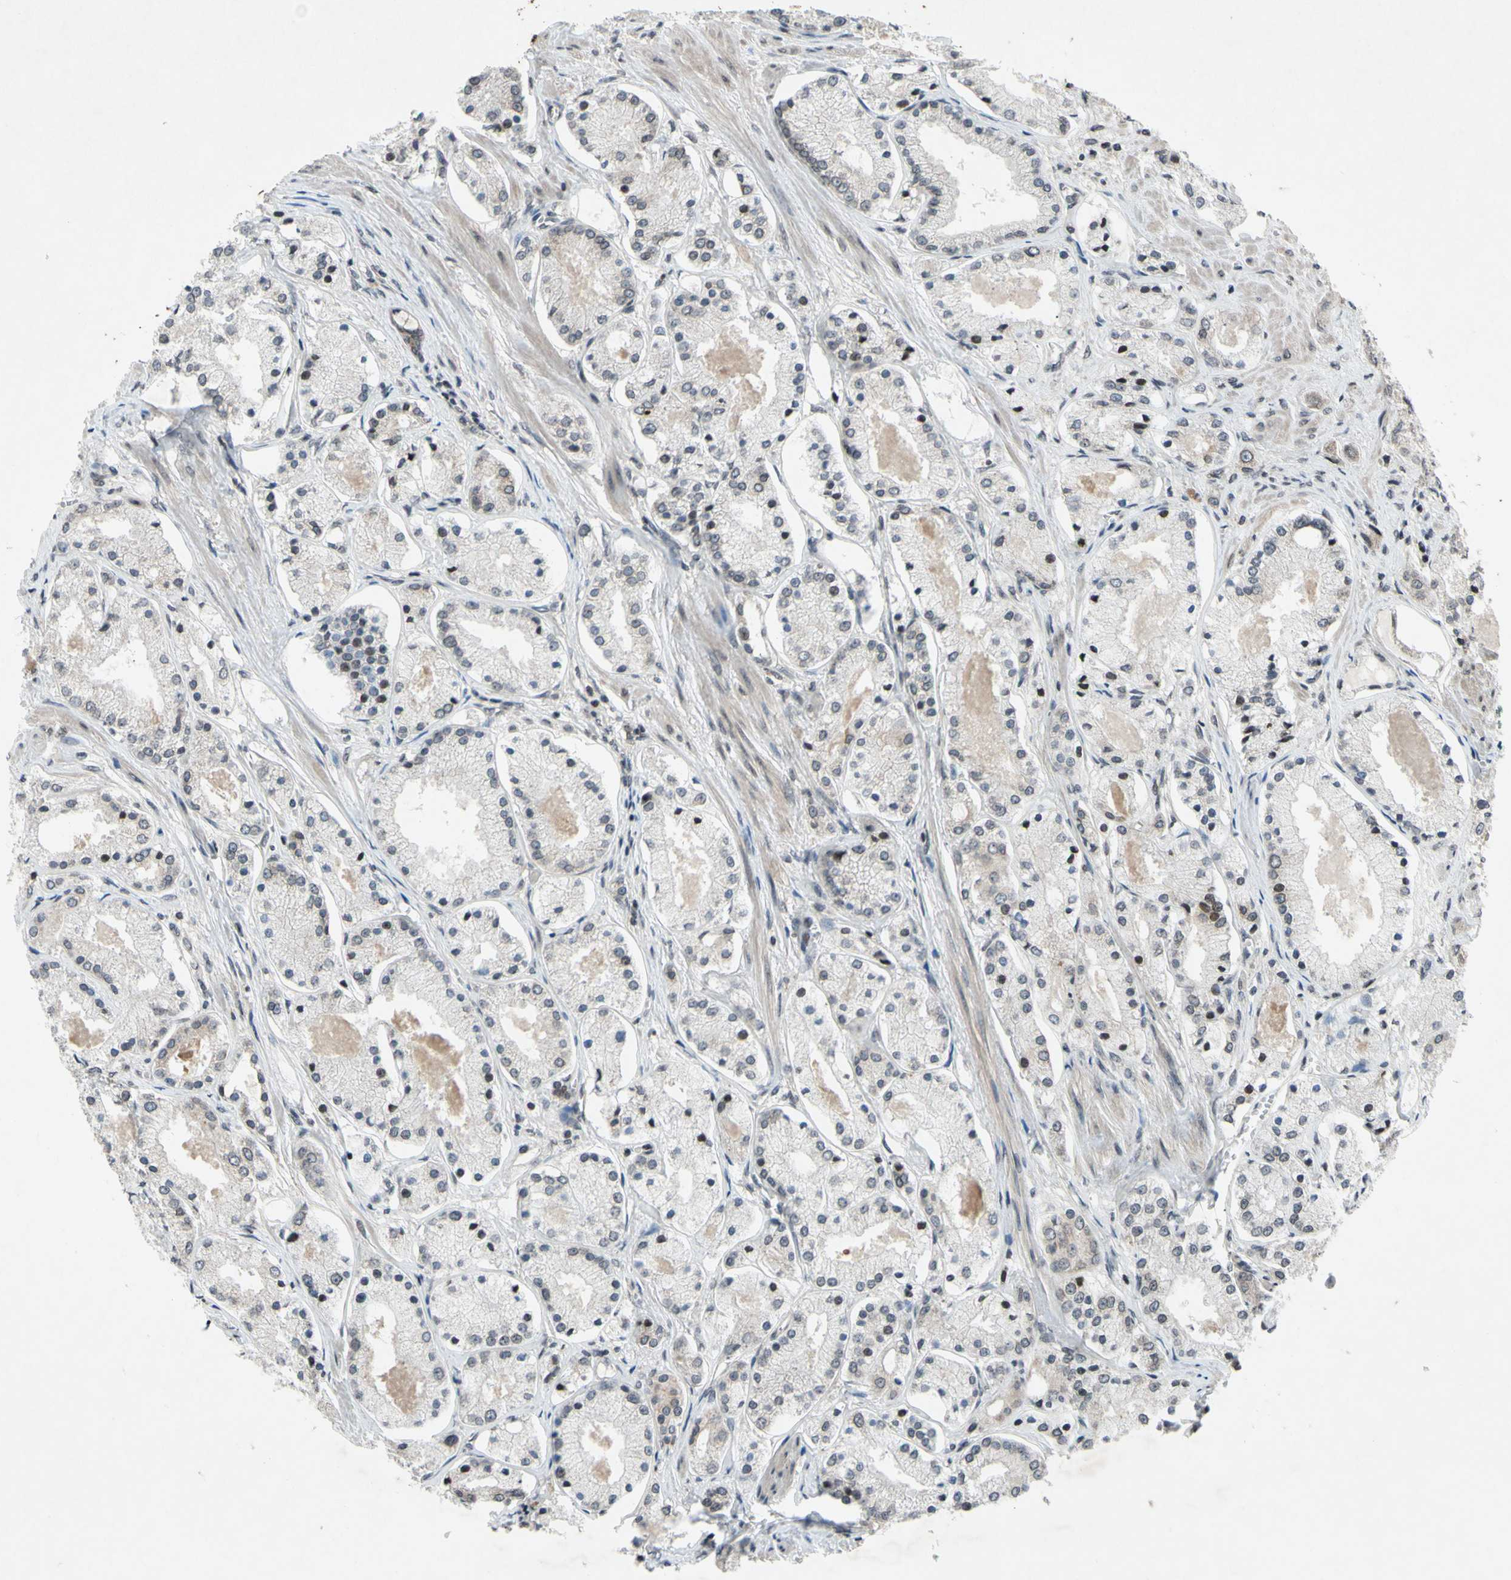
{"staining": {"intensity": "weak", "quantity": "<25%", "location": "nuclear"}, "tissue": "prostate cancer", "cell_type": "Tumor cells", "image_type": "cancer", "snomed": [{"axis": "morphology", "description": "Adenocarcinoma, High grade"}, {"axis": "topography", "description": "Prostate"}], "caption": "The immunohistochemistry histopathology image has no significant staining in tumor cells of prostate high-grade adenocarcinoma tissue.", "gene": "XPO1", "patient": {"sex": "male", "age": 66}}